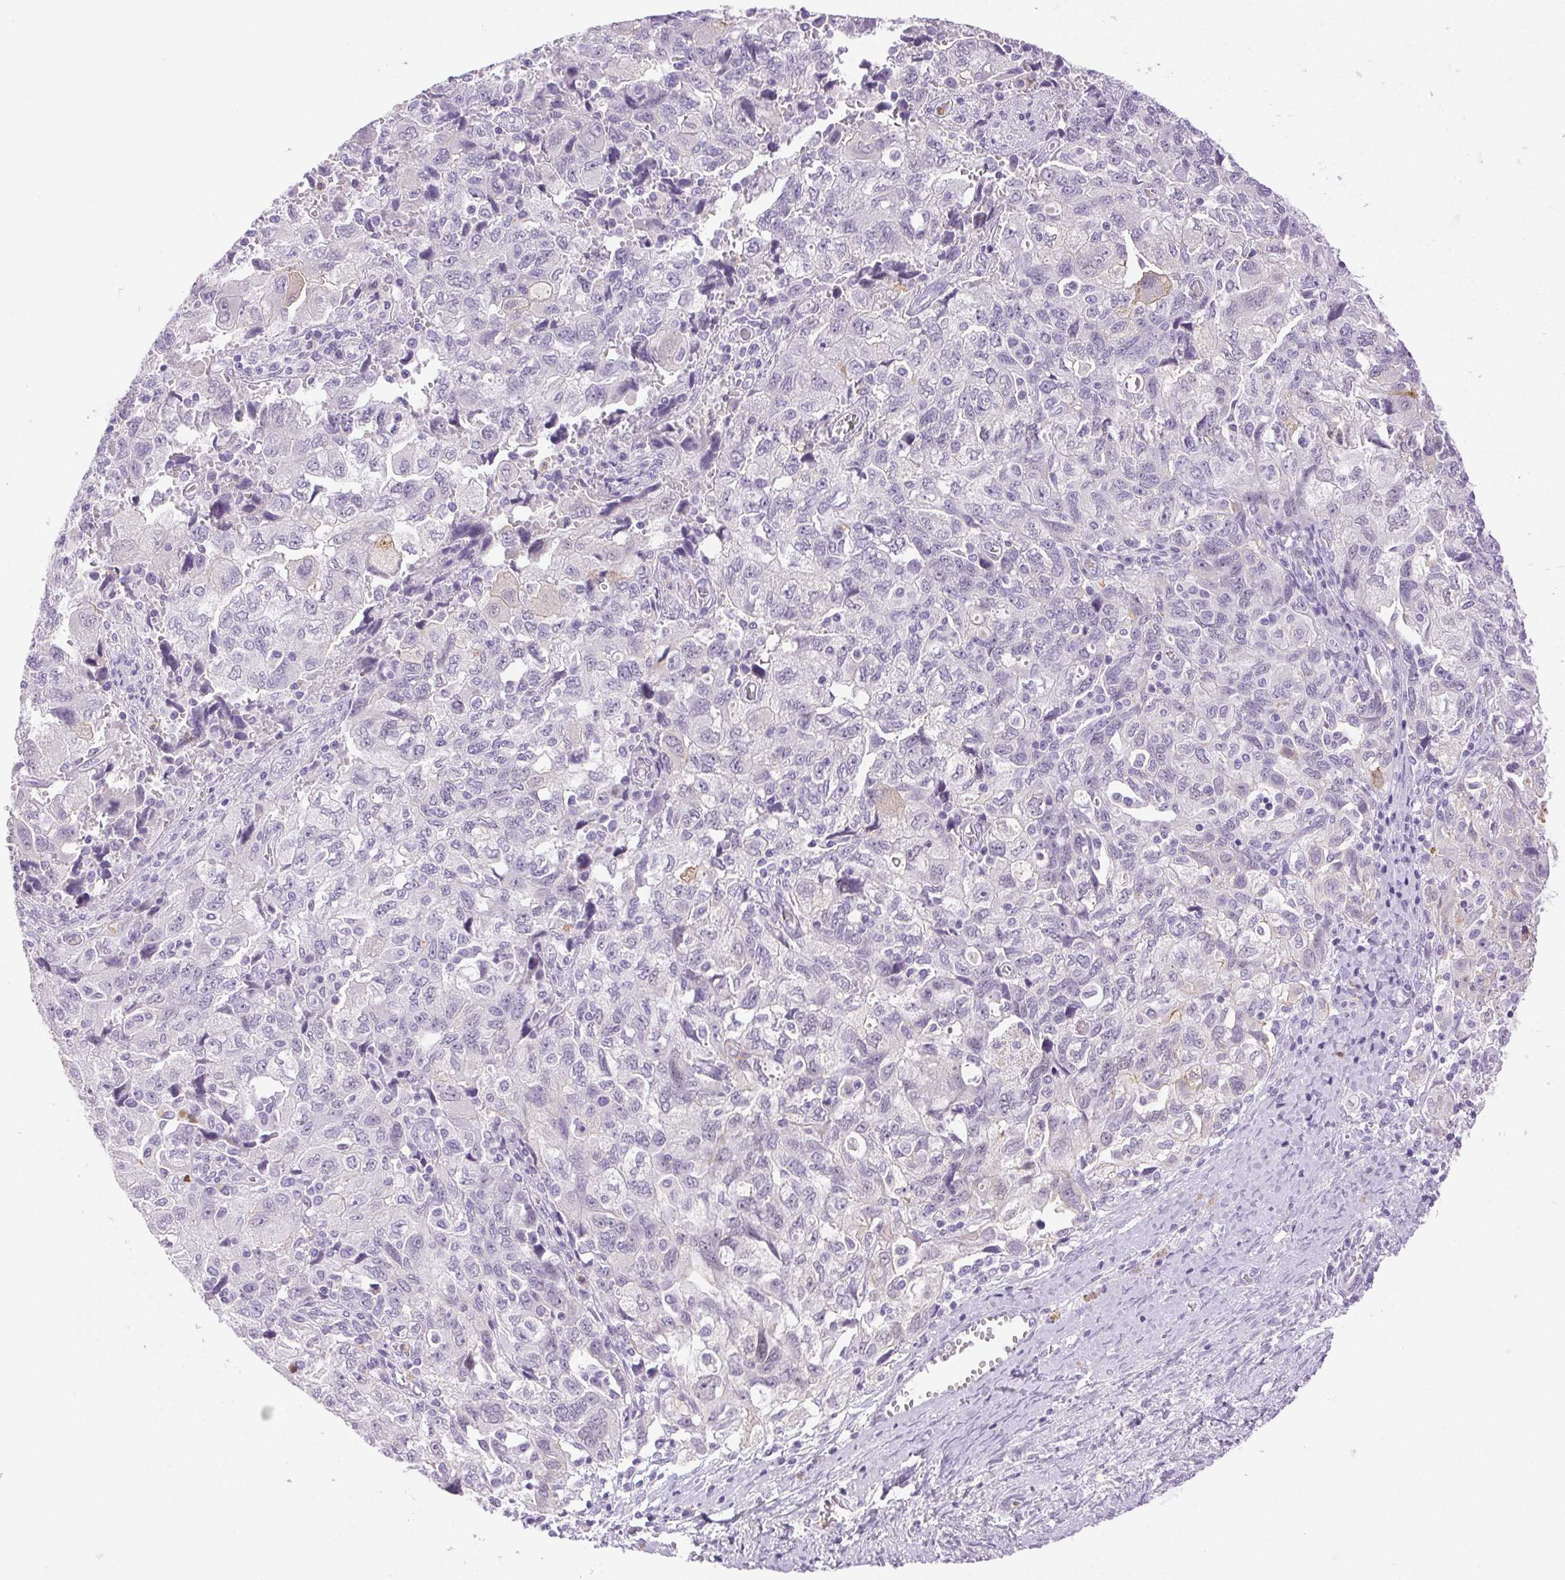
{"staining": {"intensity": "negative", "quantity": "none", "location": "none"}, "tissue": "ovarian cancer", "cell_type": "Tumor cells", "image_type": "cancer", "snomed": [{"axis": "morphology", "description": "Carcinoma, NOS"}, {"axis": "morphology", "description": "Cystadenocarcinoma, serous, NOS"}, {"axis": "topography", "description": "Ovary"}], "caption": "This is an immunohistochemistry micrograph of ovarian serous cystadenocarcinoma. There is no expression in tumor cells.", "gene": "EMX2", "patient": {"sex": "female", "age": 69}}